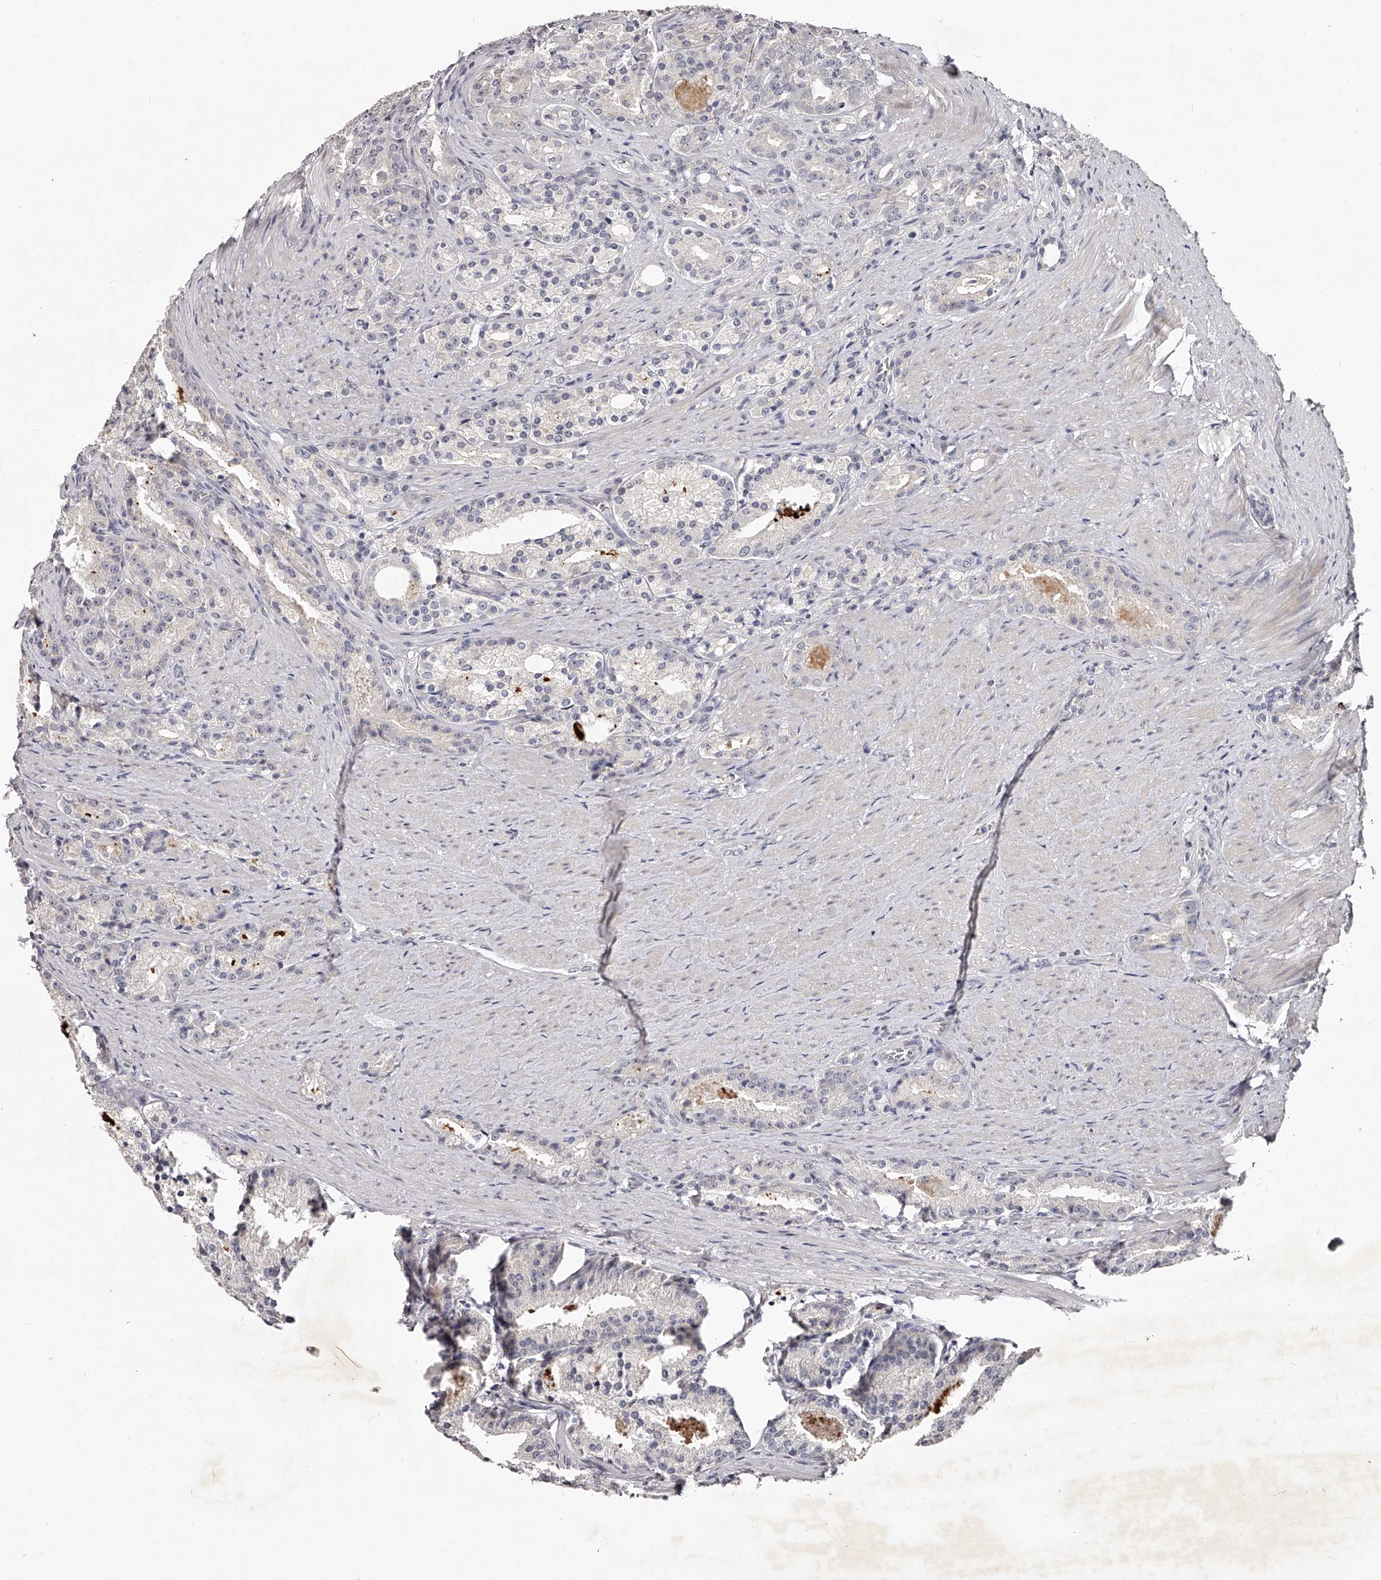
{"staining": {"intensity": "negative", "quantity": "none", "location": "none"}, "tissue": "prostate cancer", "cell_type": "Tumor cells", "image_type": "cancer", "snomed": [{"axis": "morphology", "description": "Adenocarcinoma, High grade"}, {"axis": "topography", "description": "Prostate"}], "caption": "There is no significant expression in tumor cells of prostate cancer.", "gene": "NT5DC1", "patient": {"sex": "male", "age": 60}}